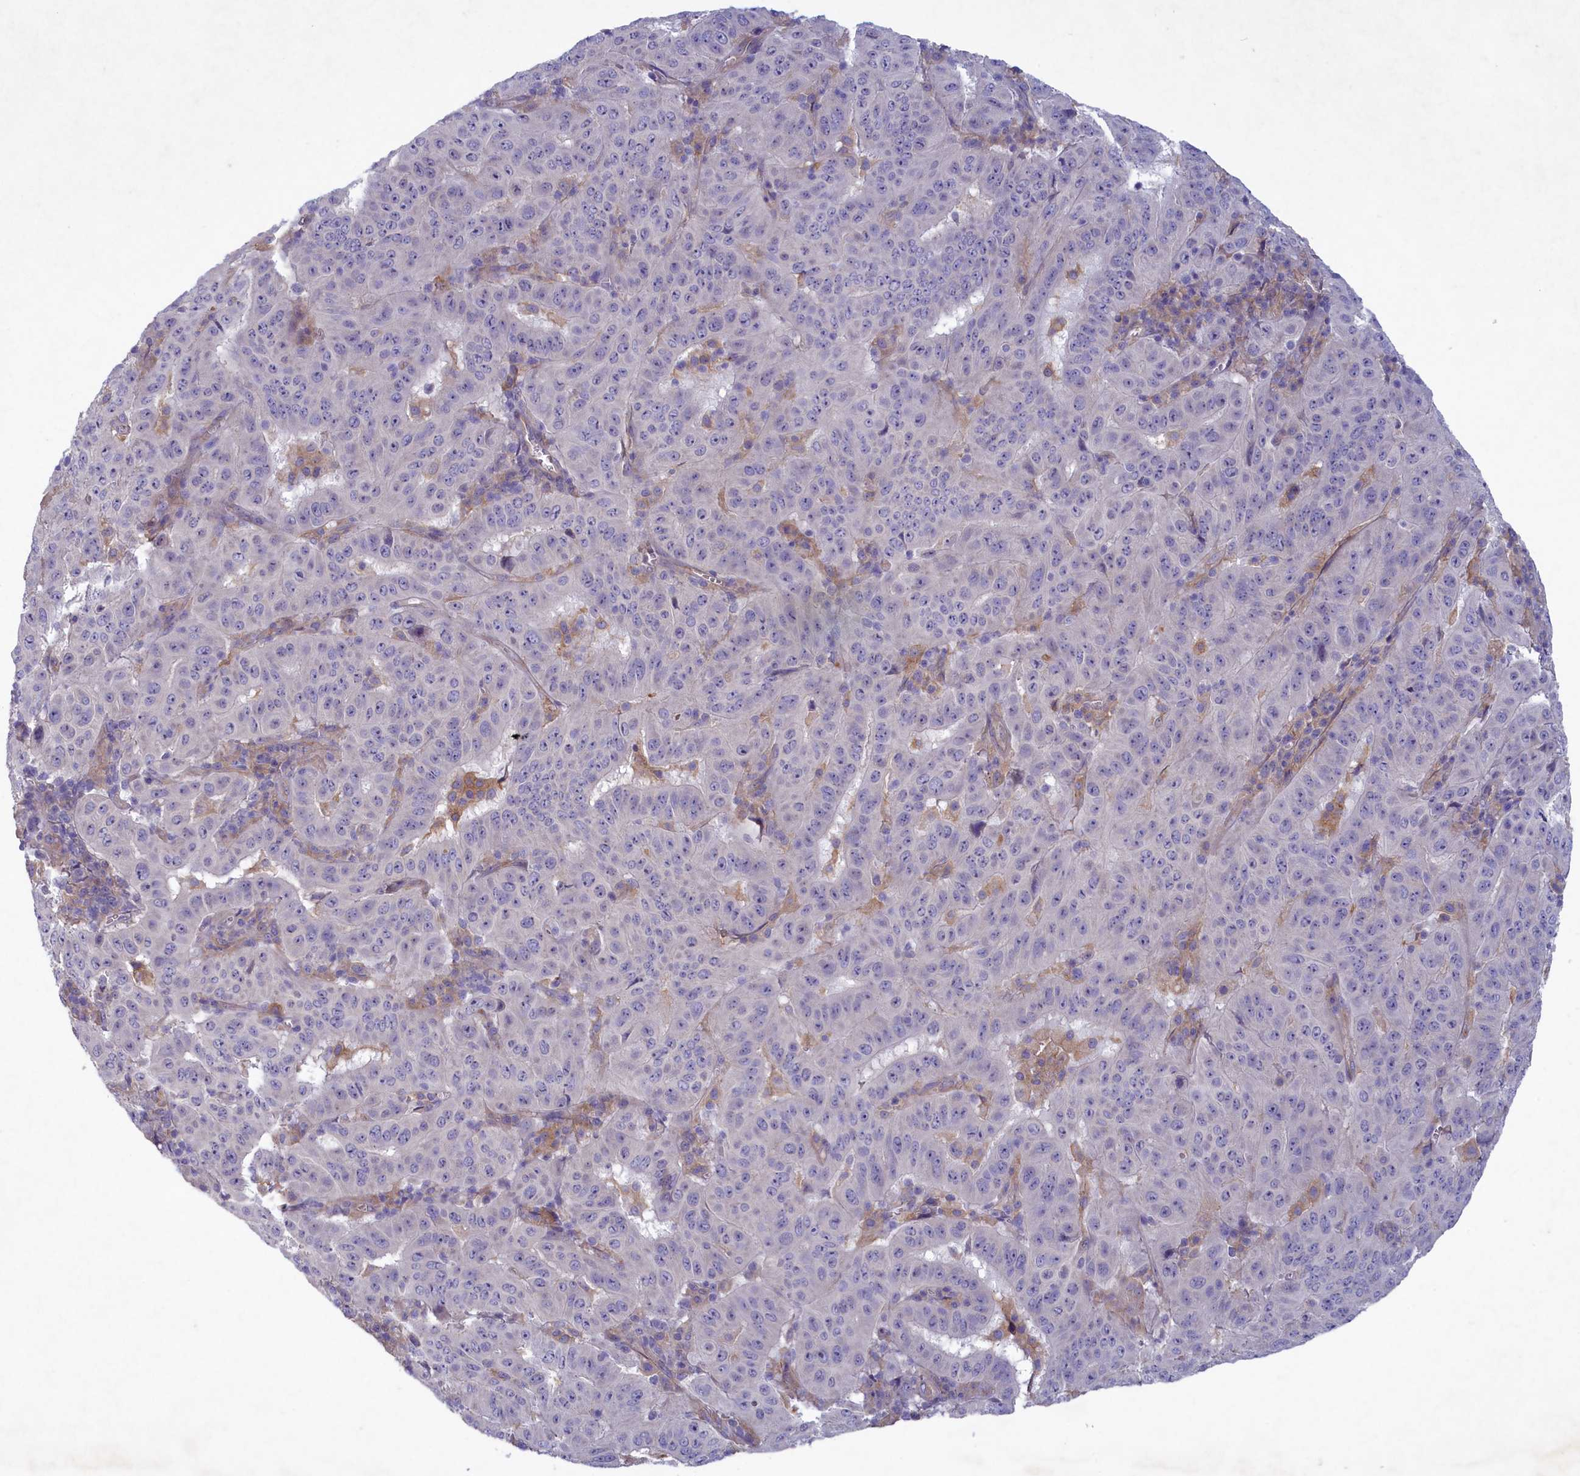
{"staining": {"intensity": "negative", "quantity": "none", "location": "none"}, "tissue": "pancreatic cancer", "cell_type": "Tumor cells", "image_type": "cancer", "snomed": [{"axis": "morphology", "description": "Adenocarcinoma, NOS"}, {"axis": "topography", "description": "Pancreas"}], "caption": "This is an immunohistochemistry (IHC) micrograph of human pancreatic cancer. There is no positivity in tumor cells.", "gene": "PLEKHG6", "patient": {"sex": "male", "age": 63}}